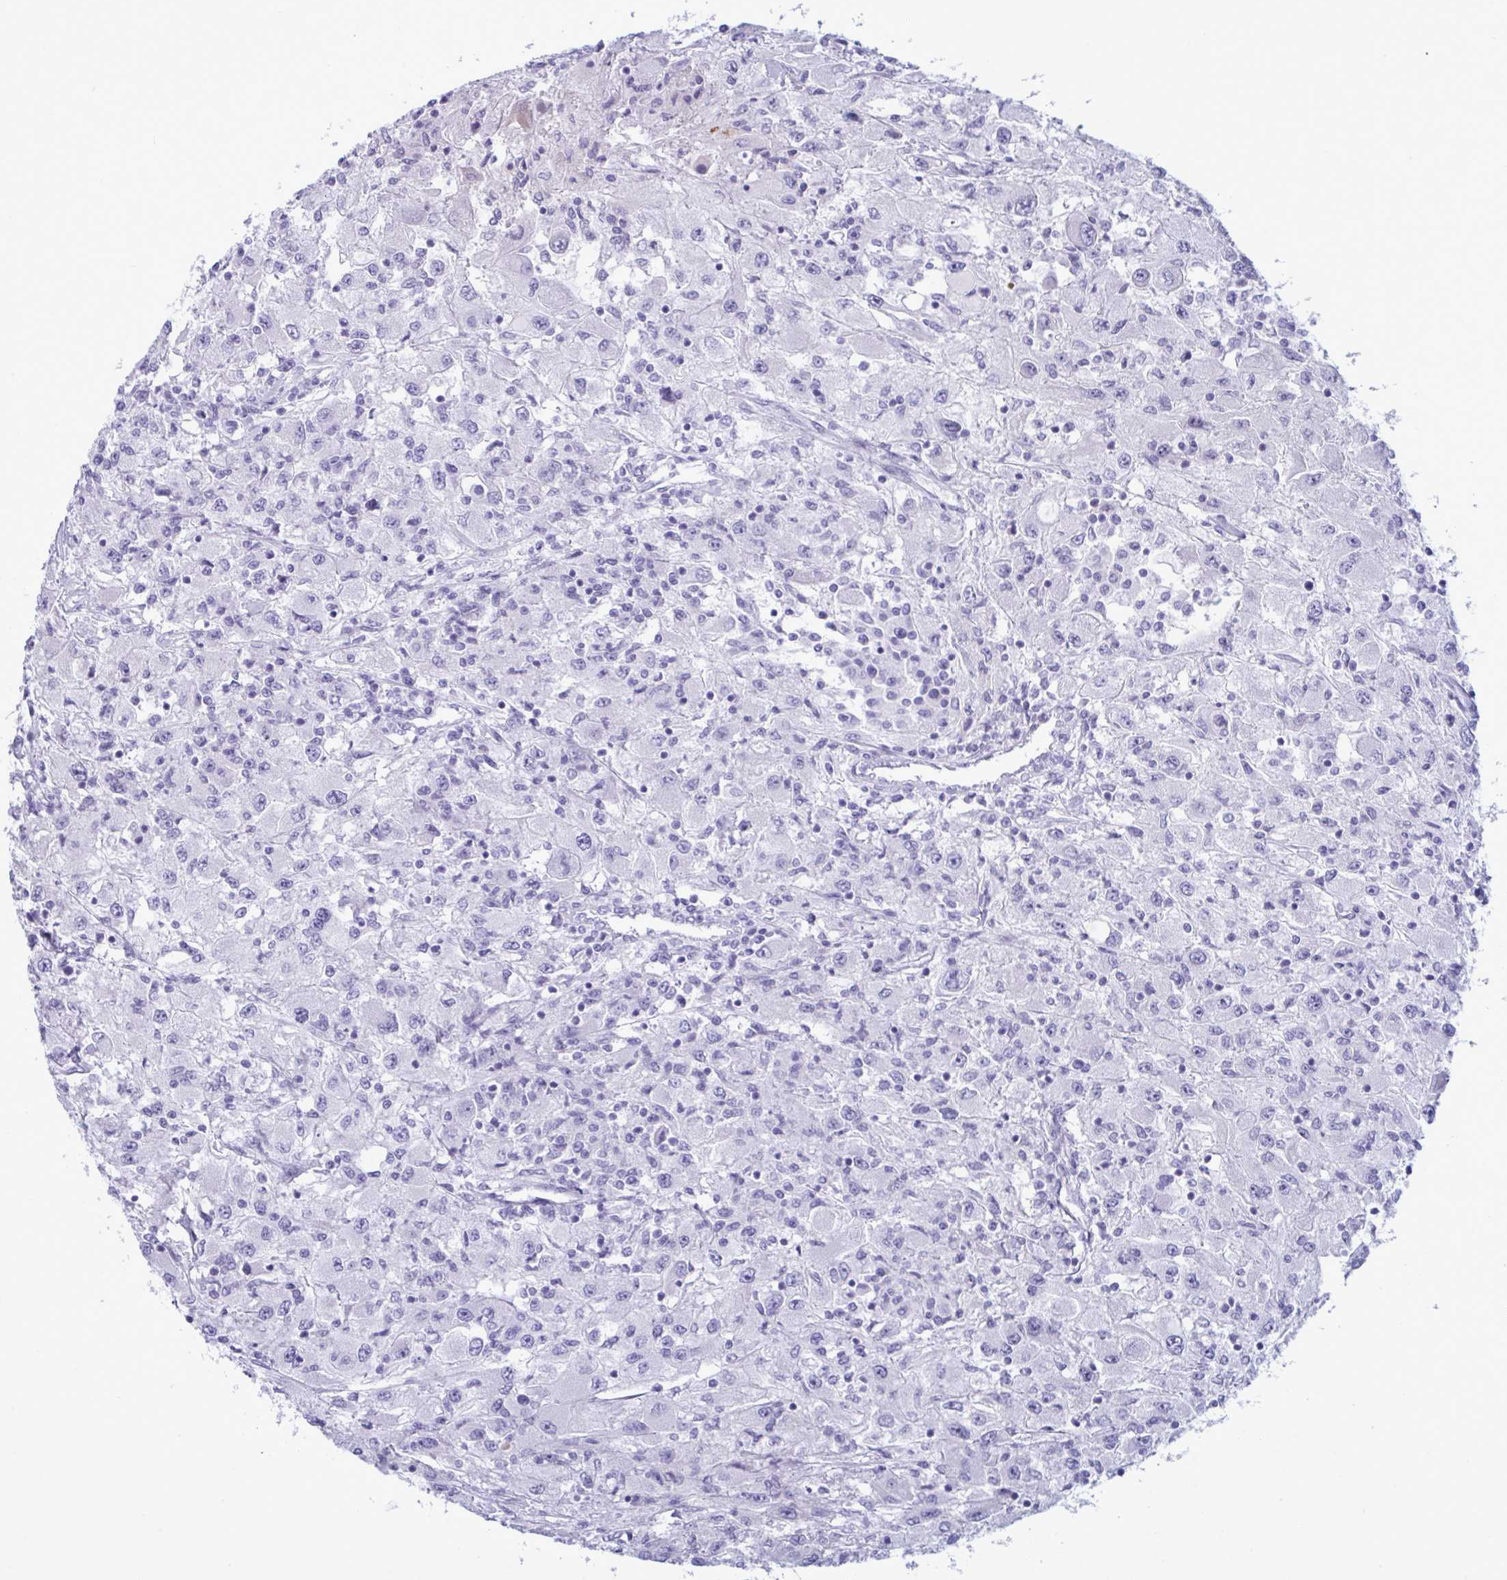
{"staining": {"intensity": "negative", "quantity": "none", "location": "none"}, "tissue": "renal cancer", "cell_type": "Tumor cells", "image_type": "cancer", "snomed": [{"axis": "morphology", "description": "Adenocarcinoma, NOS"}, {"axis": "topography", "description": "Kidney"}], "caption": "This micrograph is of adenocarcinoma (renal) stained with immunohistochemistry to label a protein in brown with the nuclei are counter-stained blue. There is no expression in tumor cells.", "gene": "ZNF684", "patient": {"sex": "female", "age": 67}}